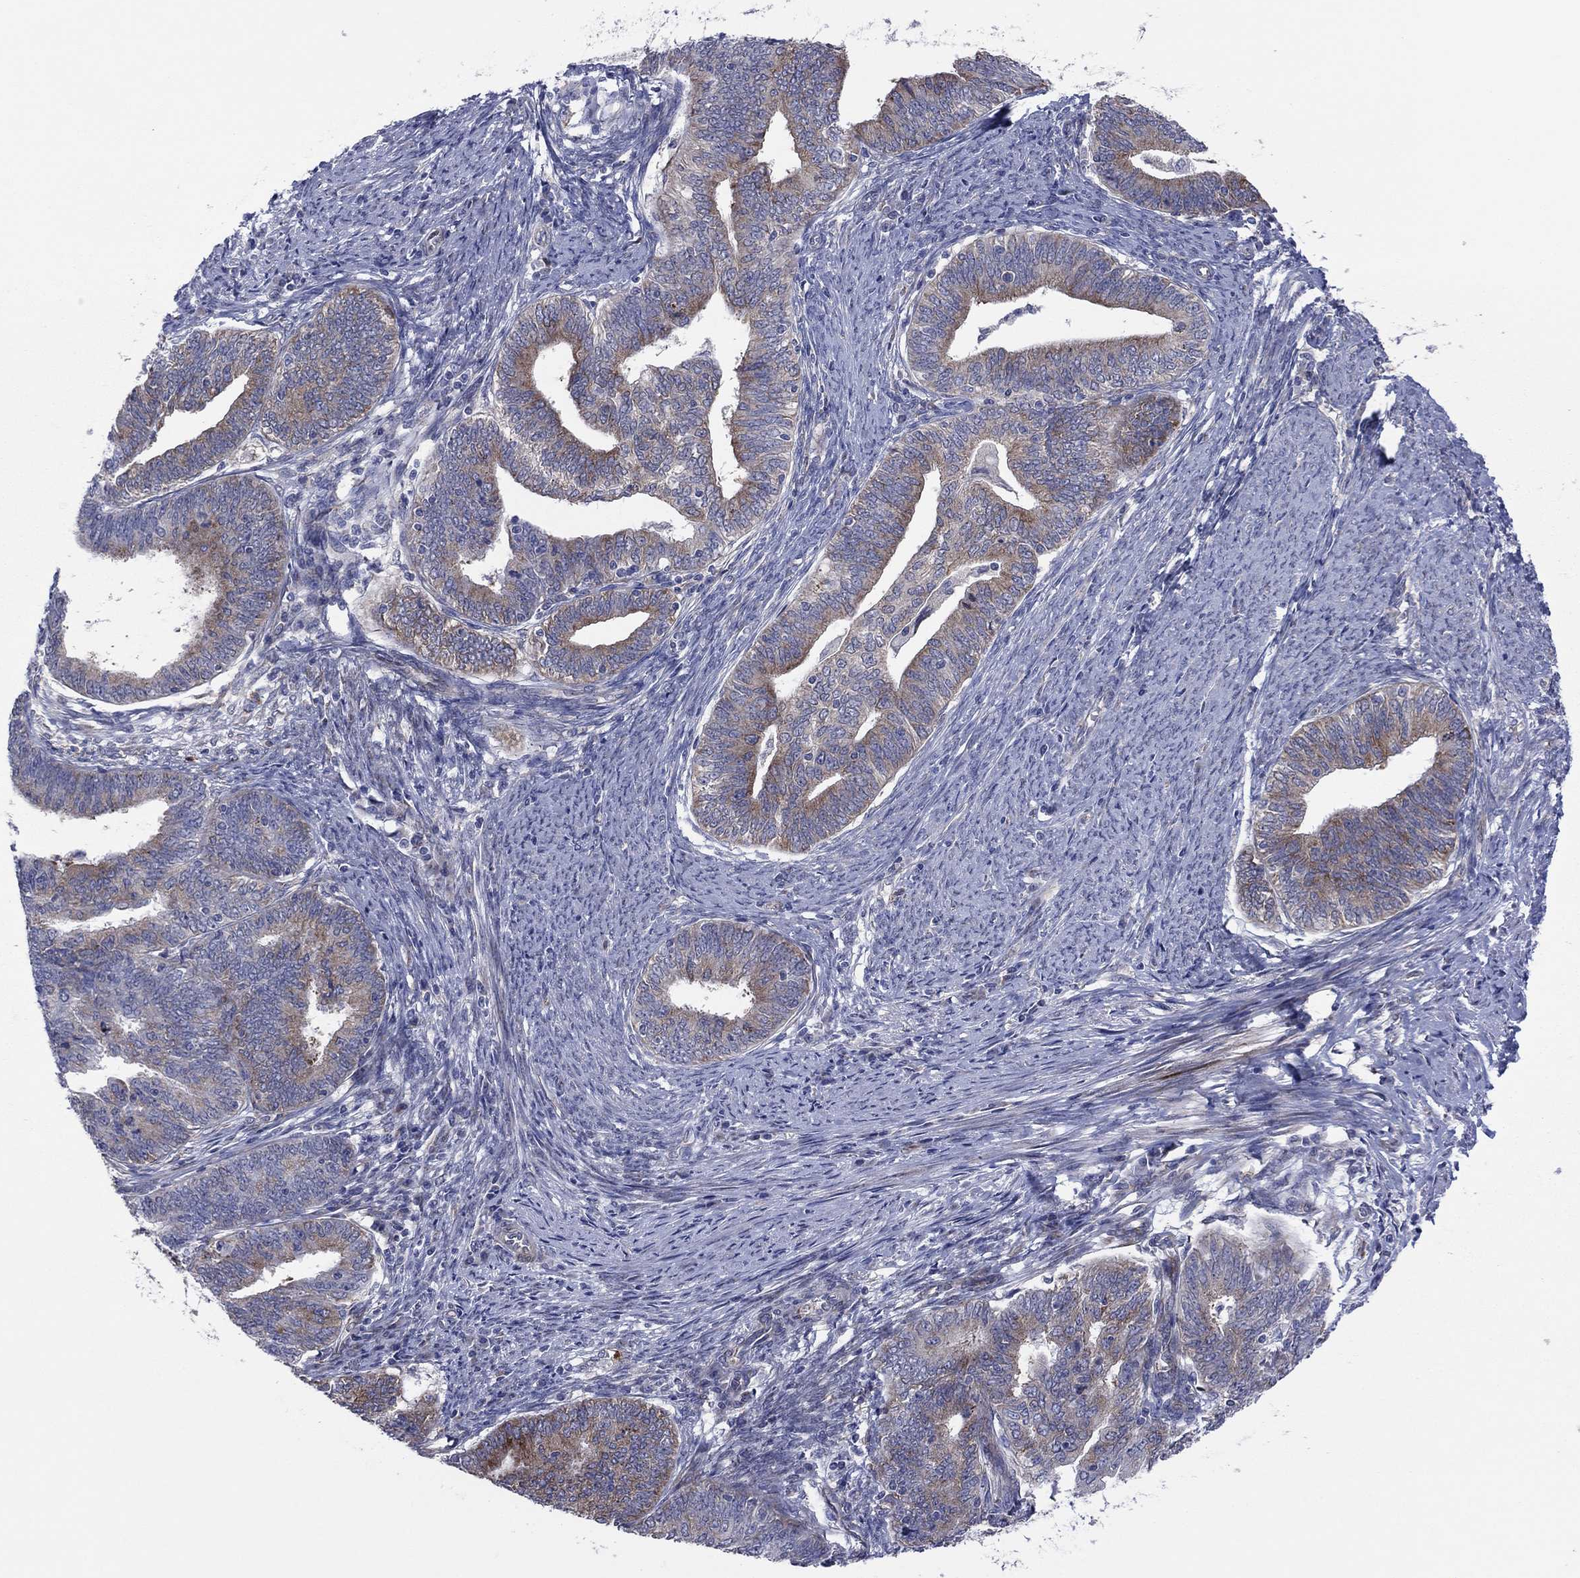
{"staining": {"intensity": "strong", "quantity": "<25%", "location": "cytoplasmic/membranous"}, "tissue": "endometrial cancer", "cell_type": "Tumor cells", "image_type": "cancer", "snomed": [{"axis": "morphology", "description": "Adenocarcinoma, NOS"}, {"axis": "topography", "description": "Endometrium"}], "caption": "High-power microscopy captured an immunohistochemistry photomicrograph of adenocarcinoma (endometrial), revealing strong cytoplasmic/membranous positivity in approximately <25% of tumor cells. Immunohistochemistry stains the protein in brown and the nuclei are stained blue.", "gene": "GPR155", "patient": {"sex": "female", "age": 82}}